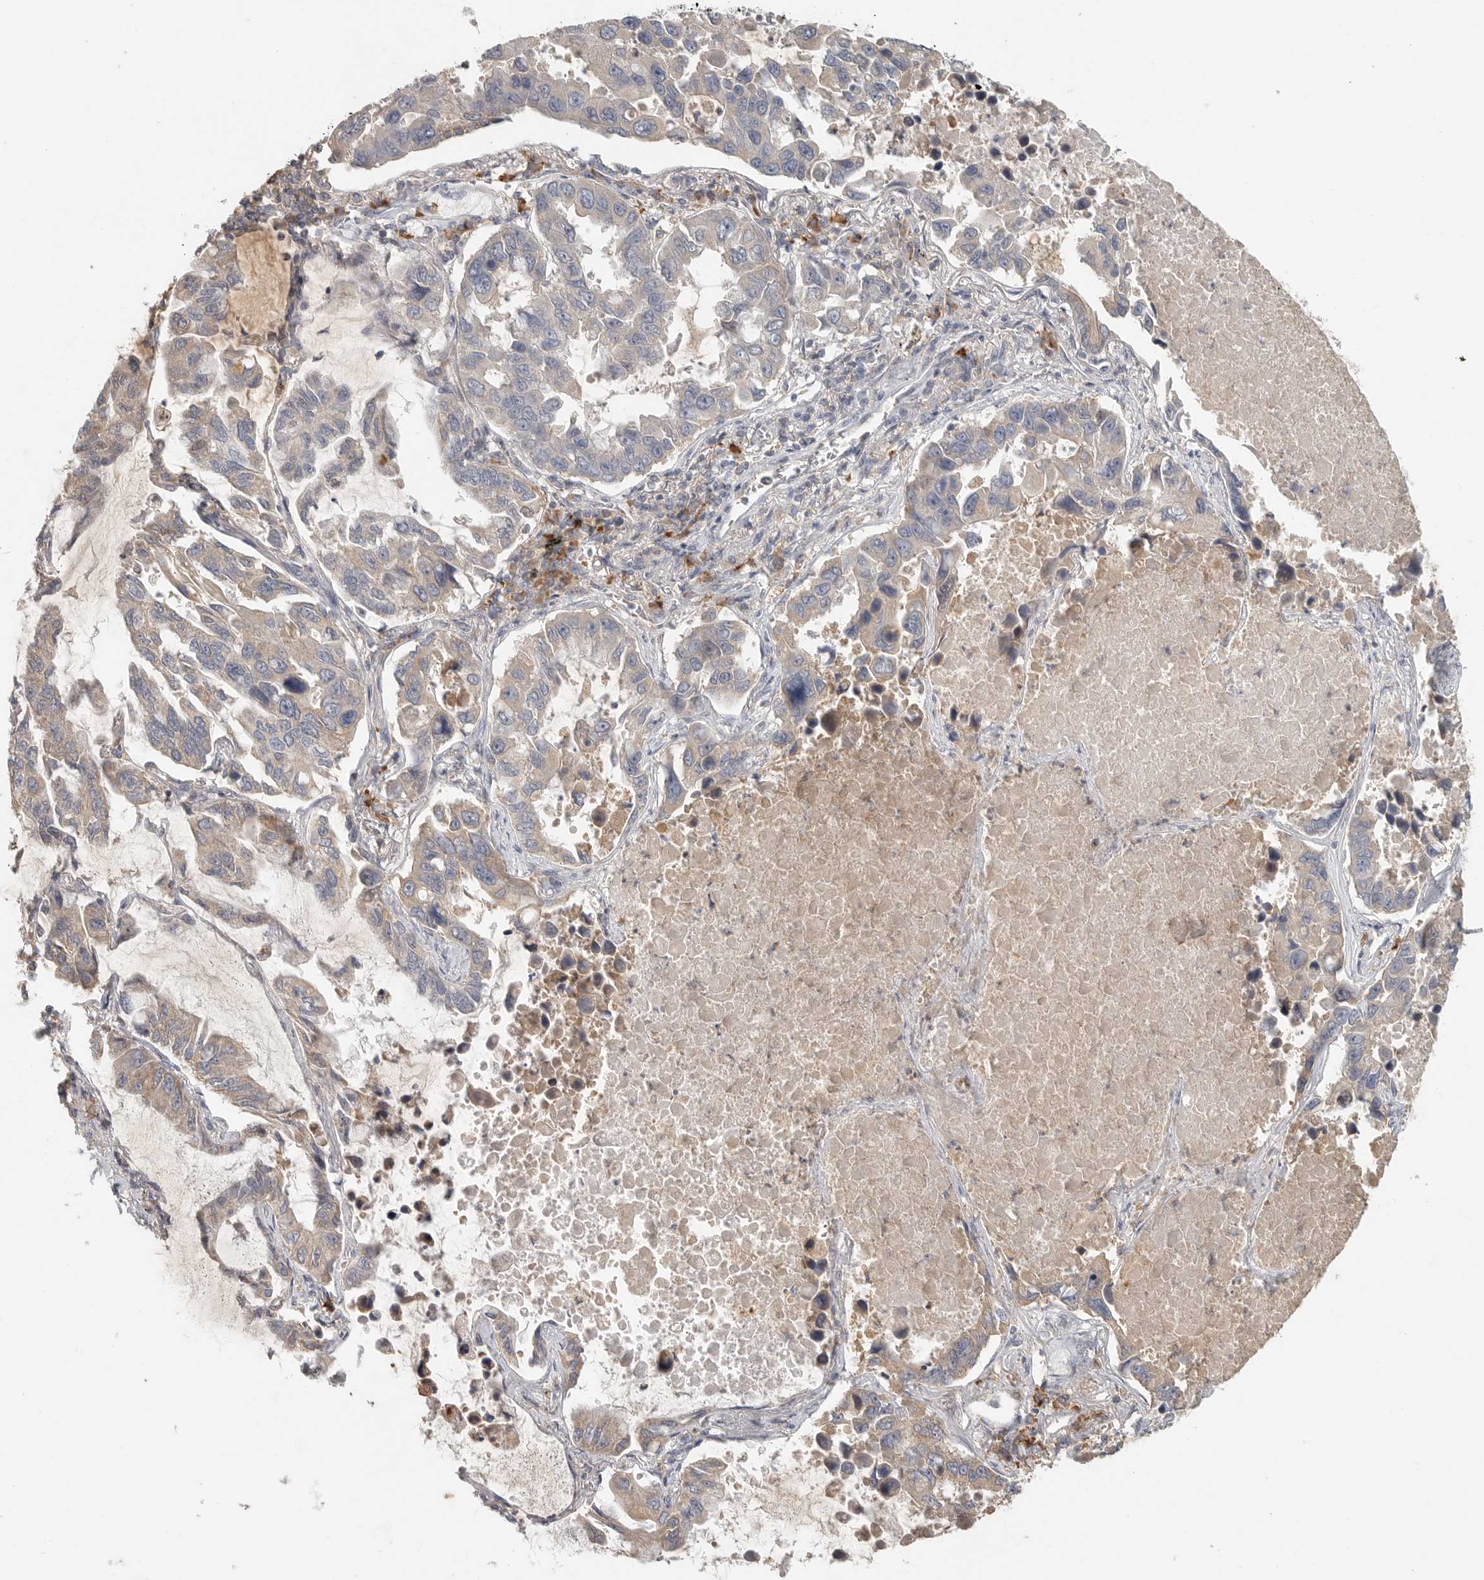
{"staining": {"intensity": "weak", "quantity": "25%-75%", "location": "cytoplasmic/membranous"}, "tissue": "lung cancer", "cell_type": "Tumor cells", "image_type": "cancer", "snomed": [{"axis": "morphology", "description": "Adenocarcinoma, NOS"}, {"axis": "topography", "description": "Lung"}], "caption": "High-power microscopy captured an IHC image of lung cancer, revealing weak cytoplasmic/membranous expression in approximately 25%-75% of tumor cells.", "gene": "SLC25A36", "patient": {"sex": "male", "age": 64}}